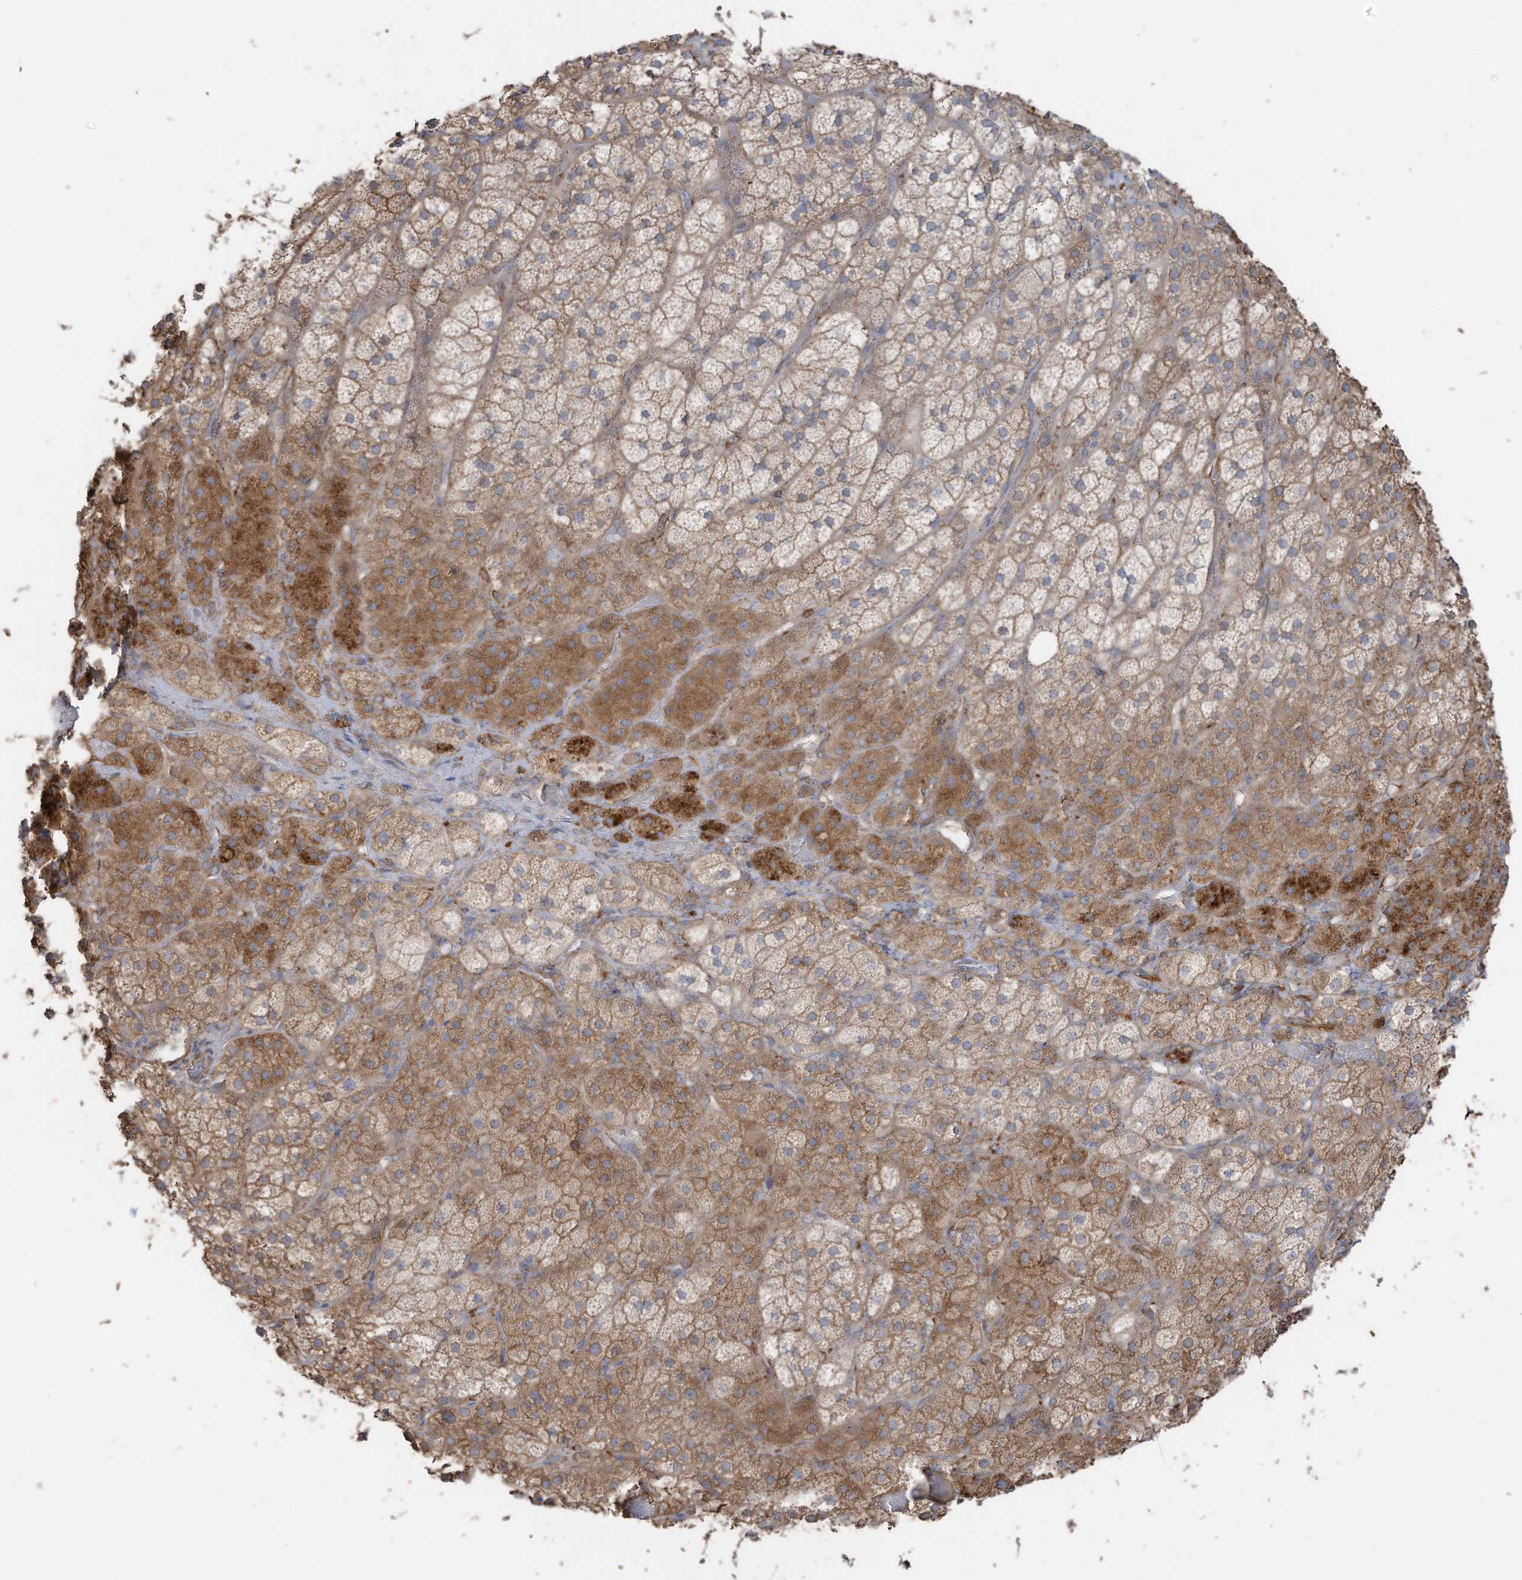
{"staining": {"intensity": "moderate", "quantity": ">75%", "location": "cytoplasmic/membranous"}, "tissue": "adrenal gland", "cell_type": "Glandular cells", "image_type": "normal", "snomed": [{"axis": "morphology", "description": "Normal tissue, NOS"}, {"axis": "topography", "description": "Adrenal gland"}], "caption": "An immunohistochemistry (IHC) photomicrograph of normal tissue is shown. Protein staining in brown labels moderate cytoplasmic/membranous positivity in adrenal gland within glandular cells. (brown staining indicates protein expression, while blue staining denotes nuclei).", "gene": "SLC17A7", "patient": {"sex": "male", "age": 57}}